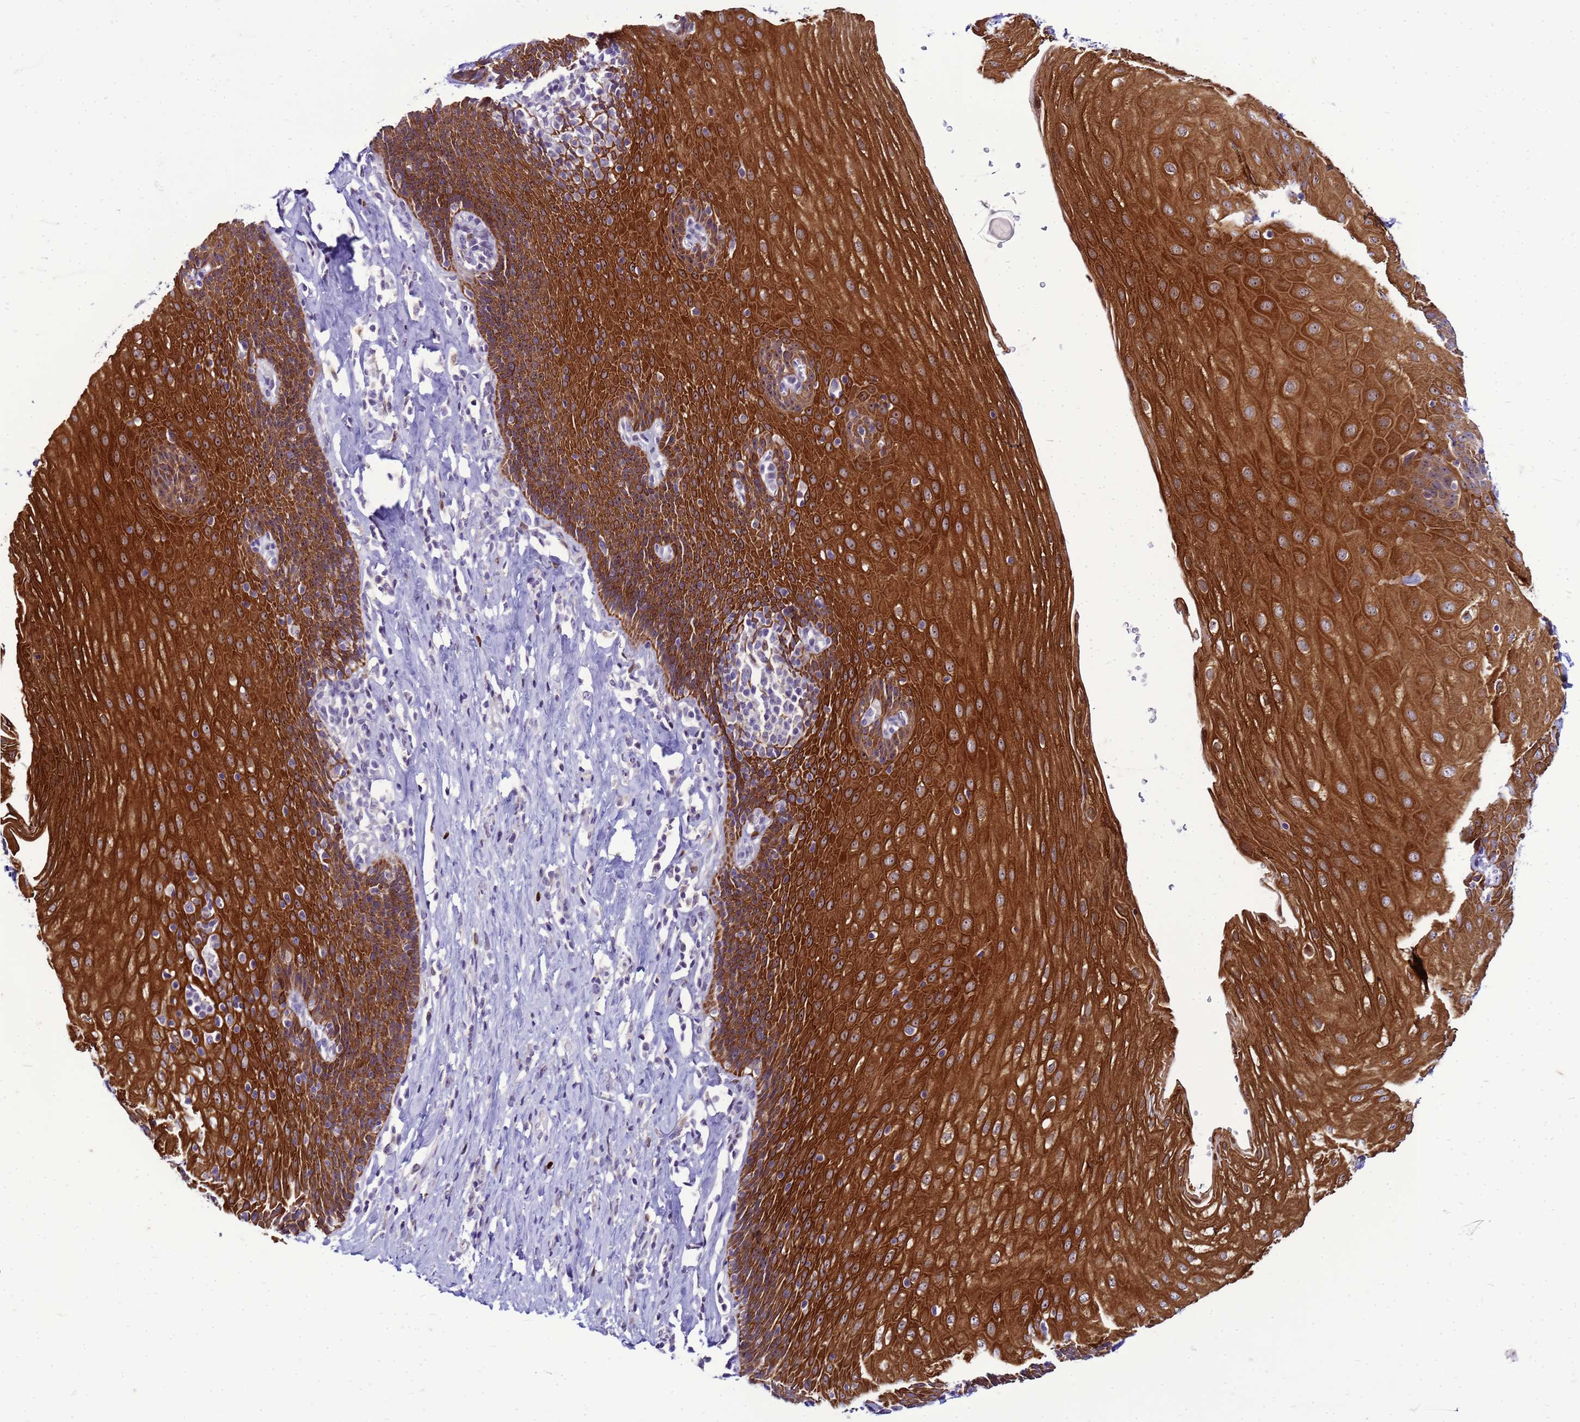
{"staining": {"intensity": "strong", "quantity": ">75%", "location": "cytoplasmic/membranous"}, "tissue": "esophagus", "cell_type": "Squamous epithelial cells", "image_type": "normal", "snomed": [{"axis": "morphology", "description": "Normal tissue, NOS"}, {"axis": "topography", "description": "Esophagus"}], "caption": "Immunohistochemistry (DAB (3,3'-diaminobenzidine)) staining of normal esophagus reveals strong cytoplasmic/membranous protein positivity in about >75% of squamous epithelial cells.", "gene": "VPS4B", "patient": {"sex": "female", "age": 61}}